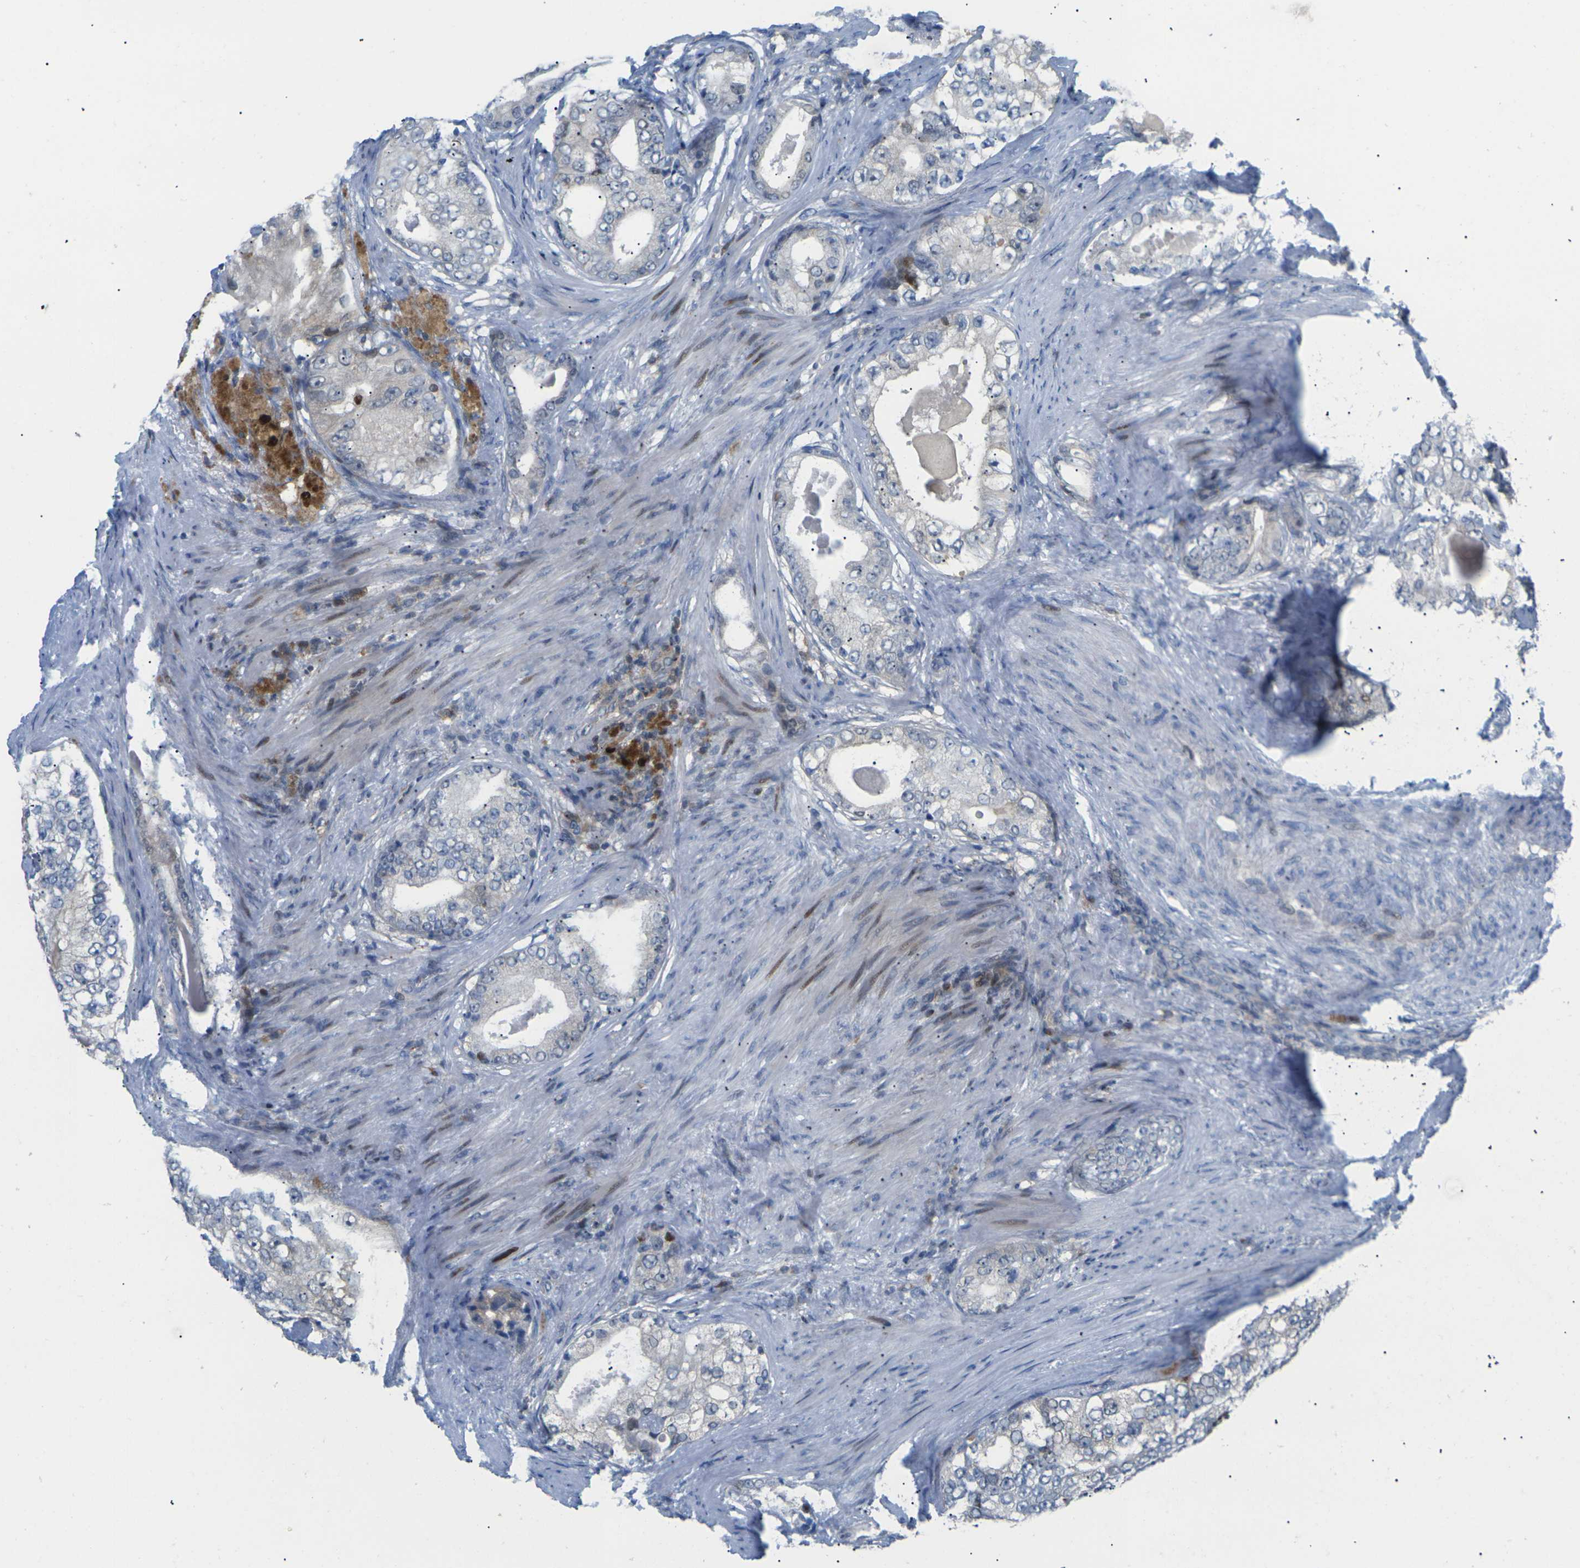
{"staining": {"intensity": "weak", "quantity": "<25%", "location": "cytoplasmic/membranous"}, "tissue": "prostate cancer", "cell_type": "Tumor cells", "image_type": "cancer", "snomed": [{"axis": "morphology", "description": "Adenocarcinoma, High grade"}, {"axis": "topography", "description": "Prostate"}], "caption": "Immunohistochemistry (IHC) of human prostate adenocarcinoma (high-grade) shows no staining in tumor cells. Brightfield microscopy of immunohistochemistry (IHC) stained with DAB (brown) and hematoxylin (blue), captured at high magnification.", "gene": "RPS6KA3", "patient": {"sex": "male", "age": 66}}